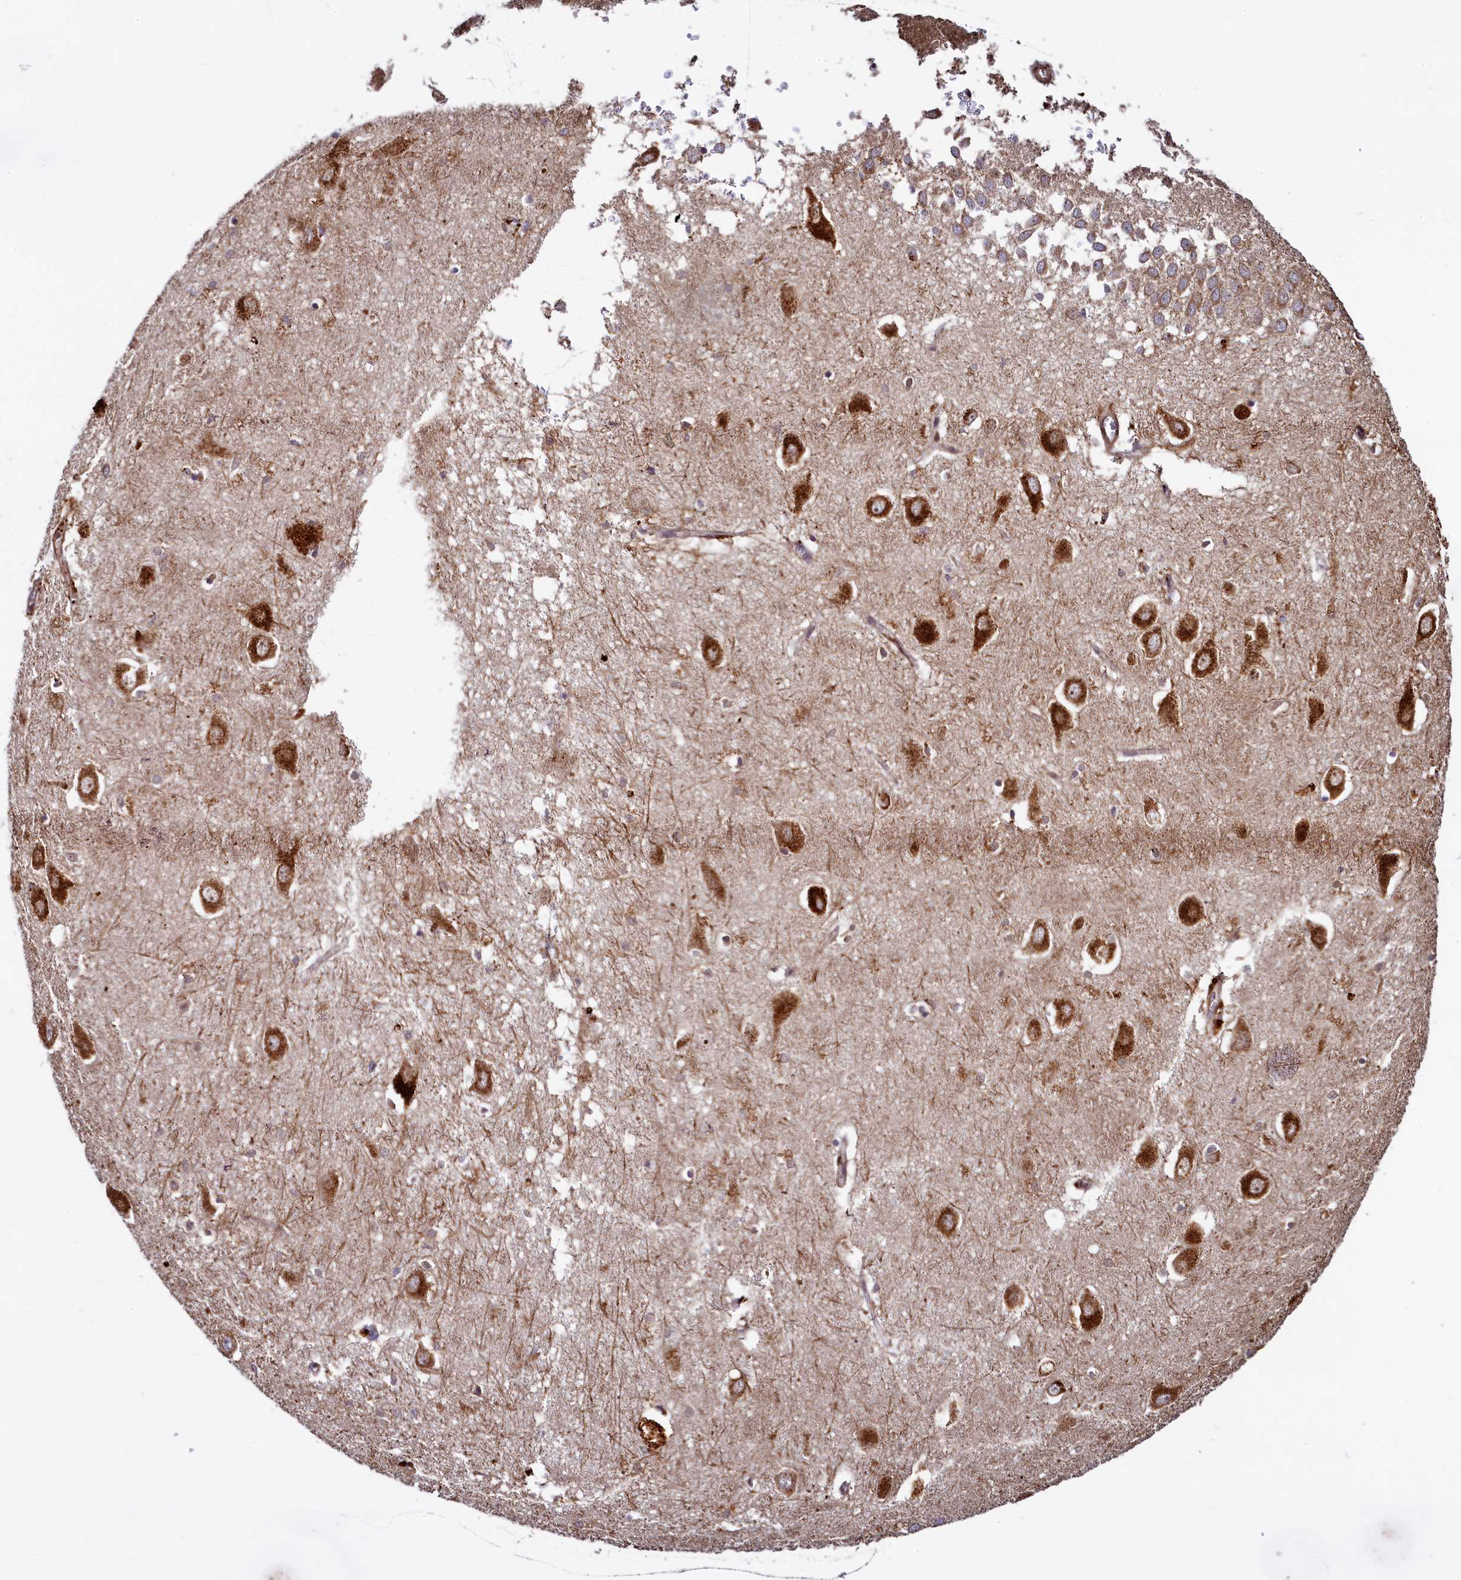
{"staining": {"intensity": "moderate", "quantity": "<25%", "location": "cytoplasmic/membranous"}, "tissue": "hippocampus", "cell_type": "Glial cells", "image_type": "normal", "snomed": [{"axis": "morphology", "description": "Normal tissue, NOS"}, {"axis": "topography", "description": "Hippocampus"}], "caption": "The photomicrograph demonstrates staining of benign hippocampus, revealing moderate cytoplasmic/membranous protein positivity (brown color) within glial cells. The staining is performed using DAB brown chromogen to label protein expression. The nuclei are counter-stained blue using hematoxylin.", "gene": "ZNF577", "patient": {"sex": "female", "age": 64}}